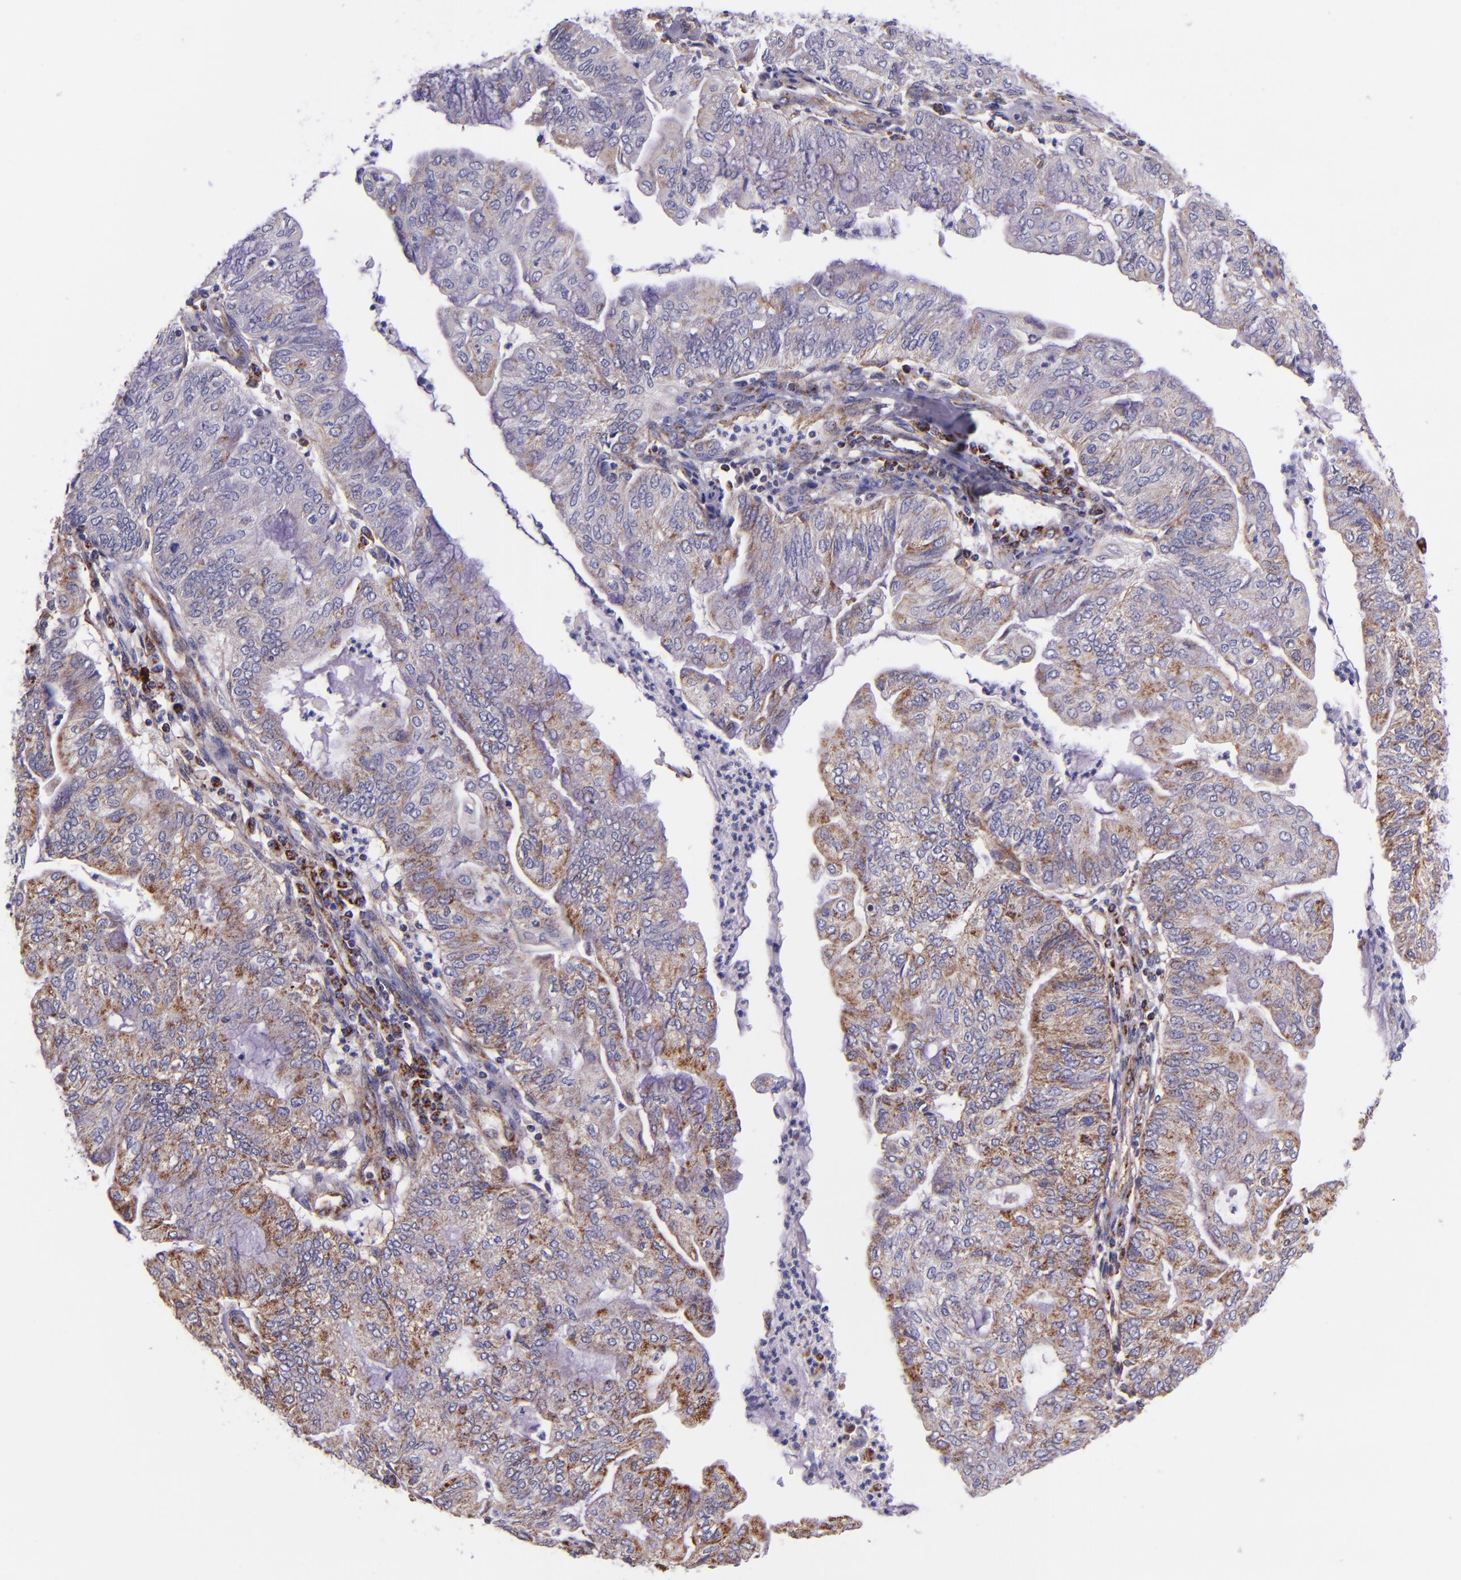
{"staining": {"intensity": "moderate", "quantity": ">75%", "location": "cytoplasmic/membranous"}, "tissue": "endometrial cancer", "cell_type": "Tumor cells", "image_type": "cancer", "snomed": [{"axis": "morphology", "description": "Adenocarcinoma, NOS"}, {"axis": "topography", "description": "Endometrium"}], "caption": "Endometrial cancer stained with a protein marker demonstrates moderate staining in tumor cells.", "gene": "IDH3G", "patient": {"sex": "female", "age": 59}}